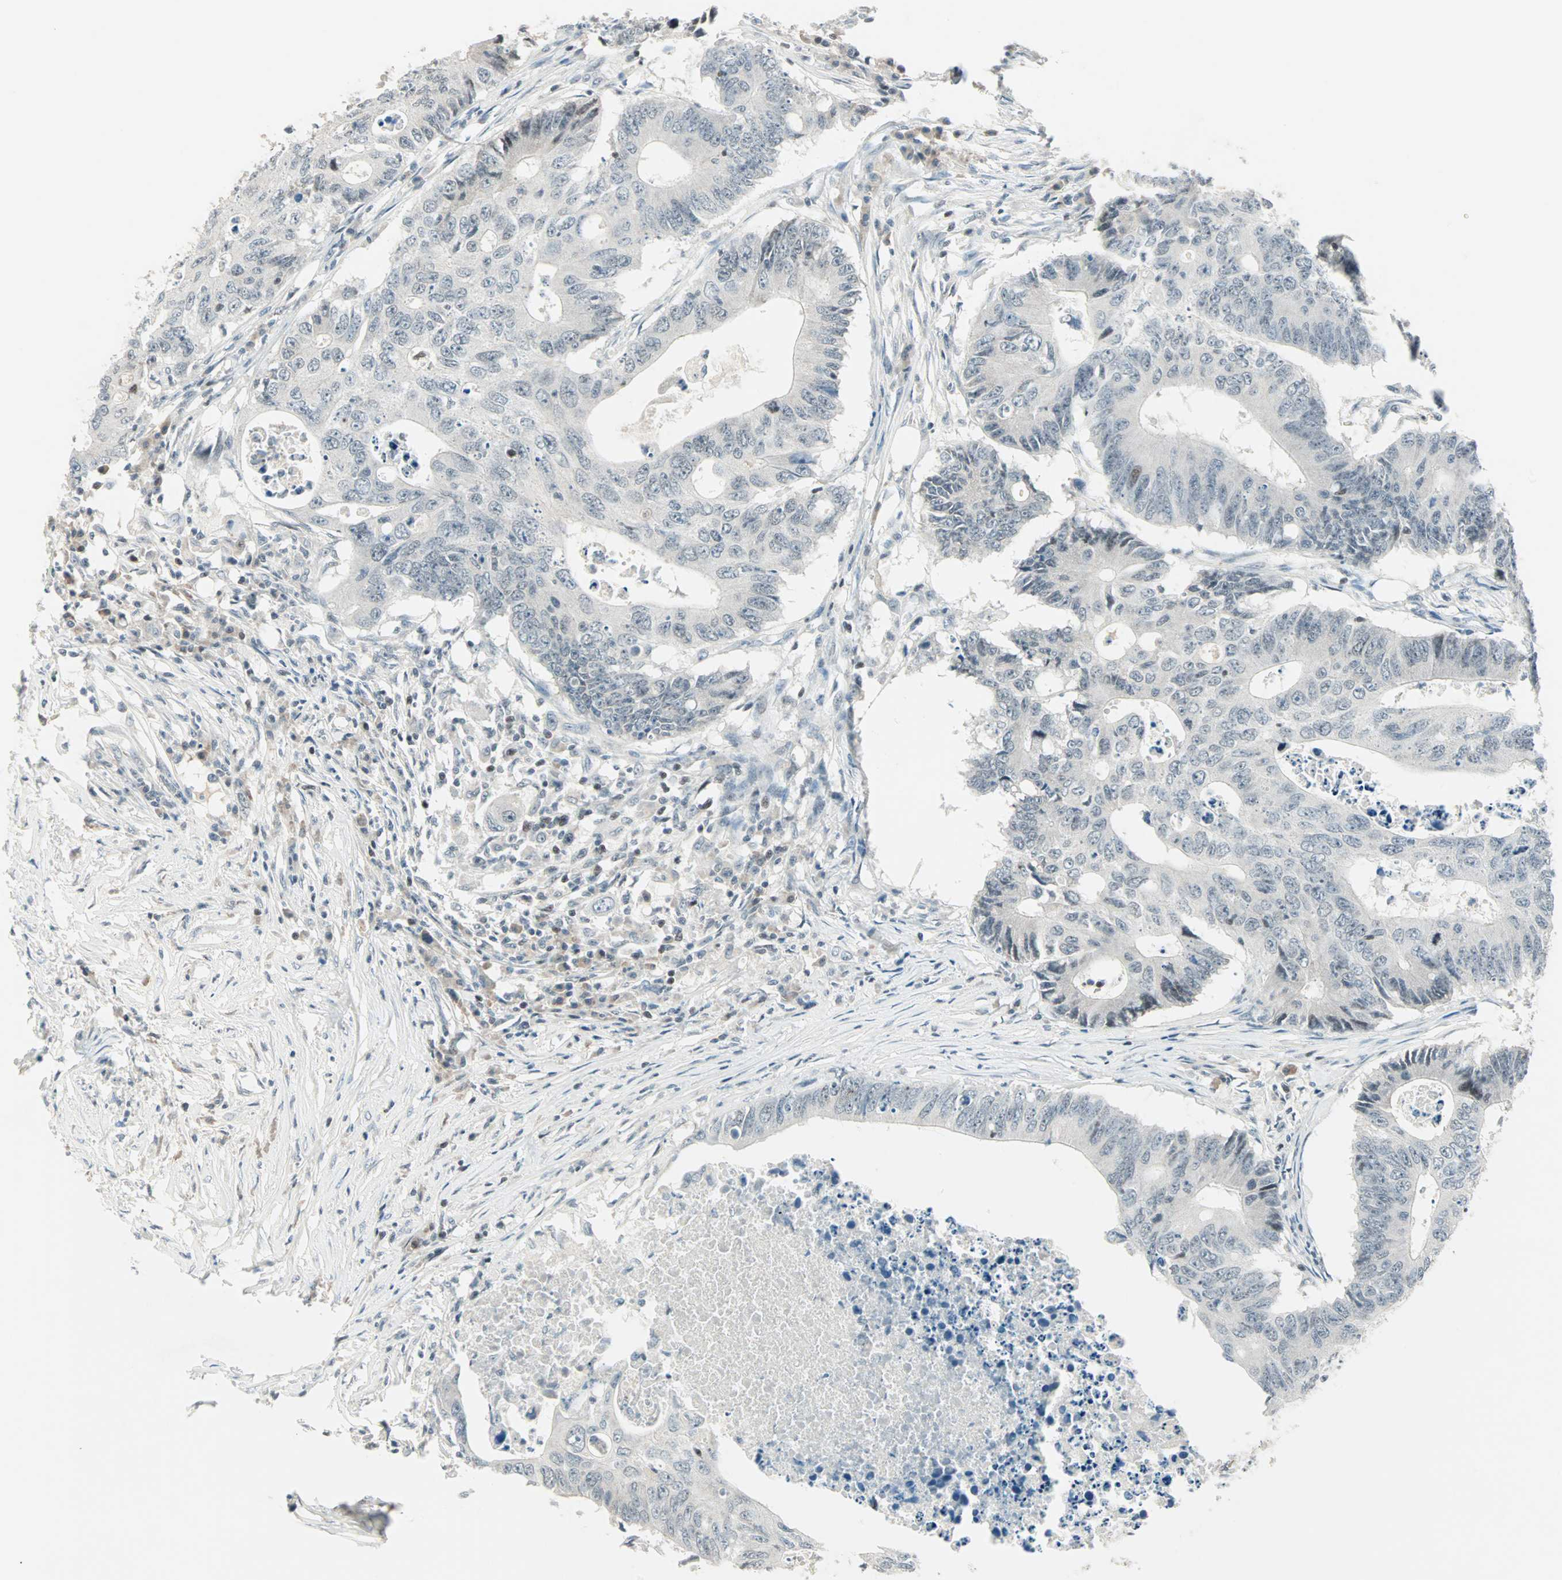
{"staining": {"intensity": "negative", "quantity": "none", "location": "none"}, "tissue": "colorectal cancer", "cell_type": "Tumor cells", "image_type": "cancer", "snomed": [{"axis": "morphology", "description": "Adenocarcinoma, NOS"}, {"axis": "topography", "description": "Colon"}], "caption": "Tumor cells show no significant positivity in colorectal cancer. (DAB (3,3'-diaminobenzidine) immunohistochemistry (IHC) with hematoxylin counter stain).", "gene": "SIN3A", "patient": {"sex": "male", "age": 71}}